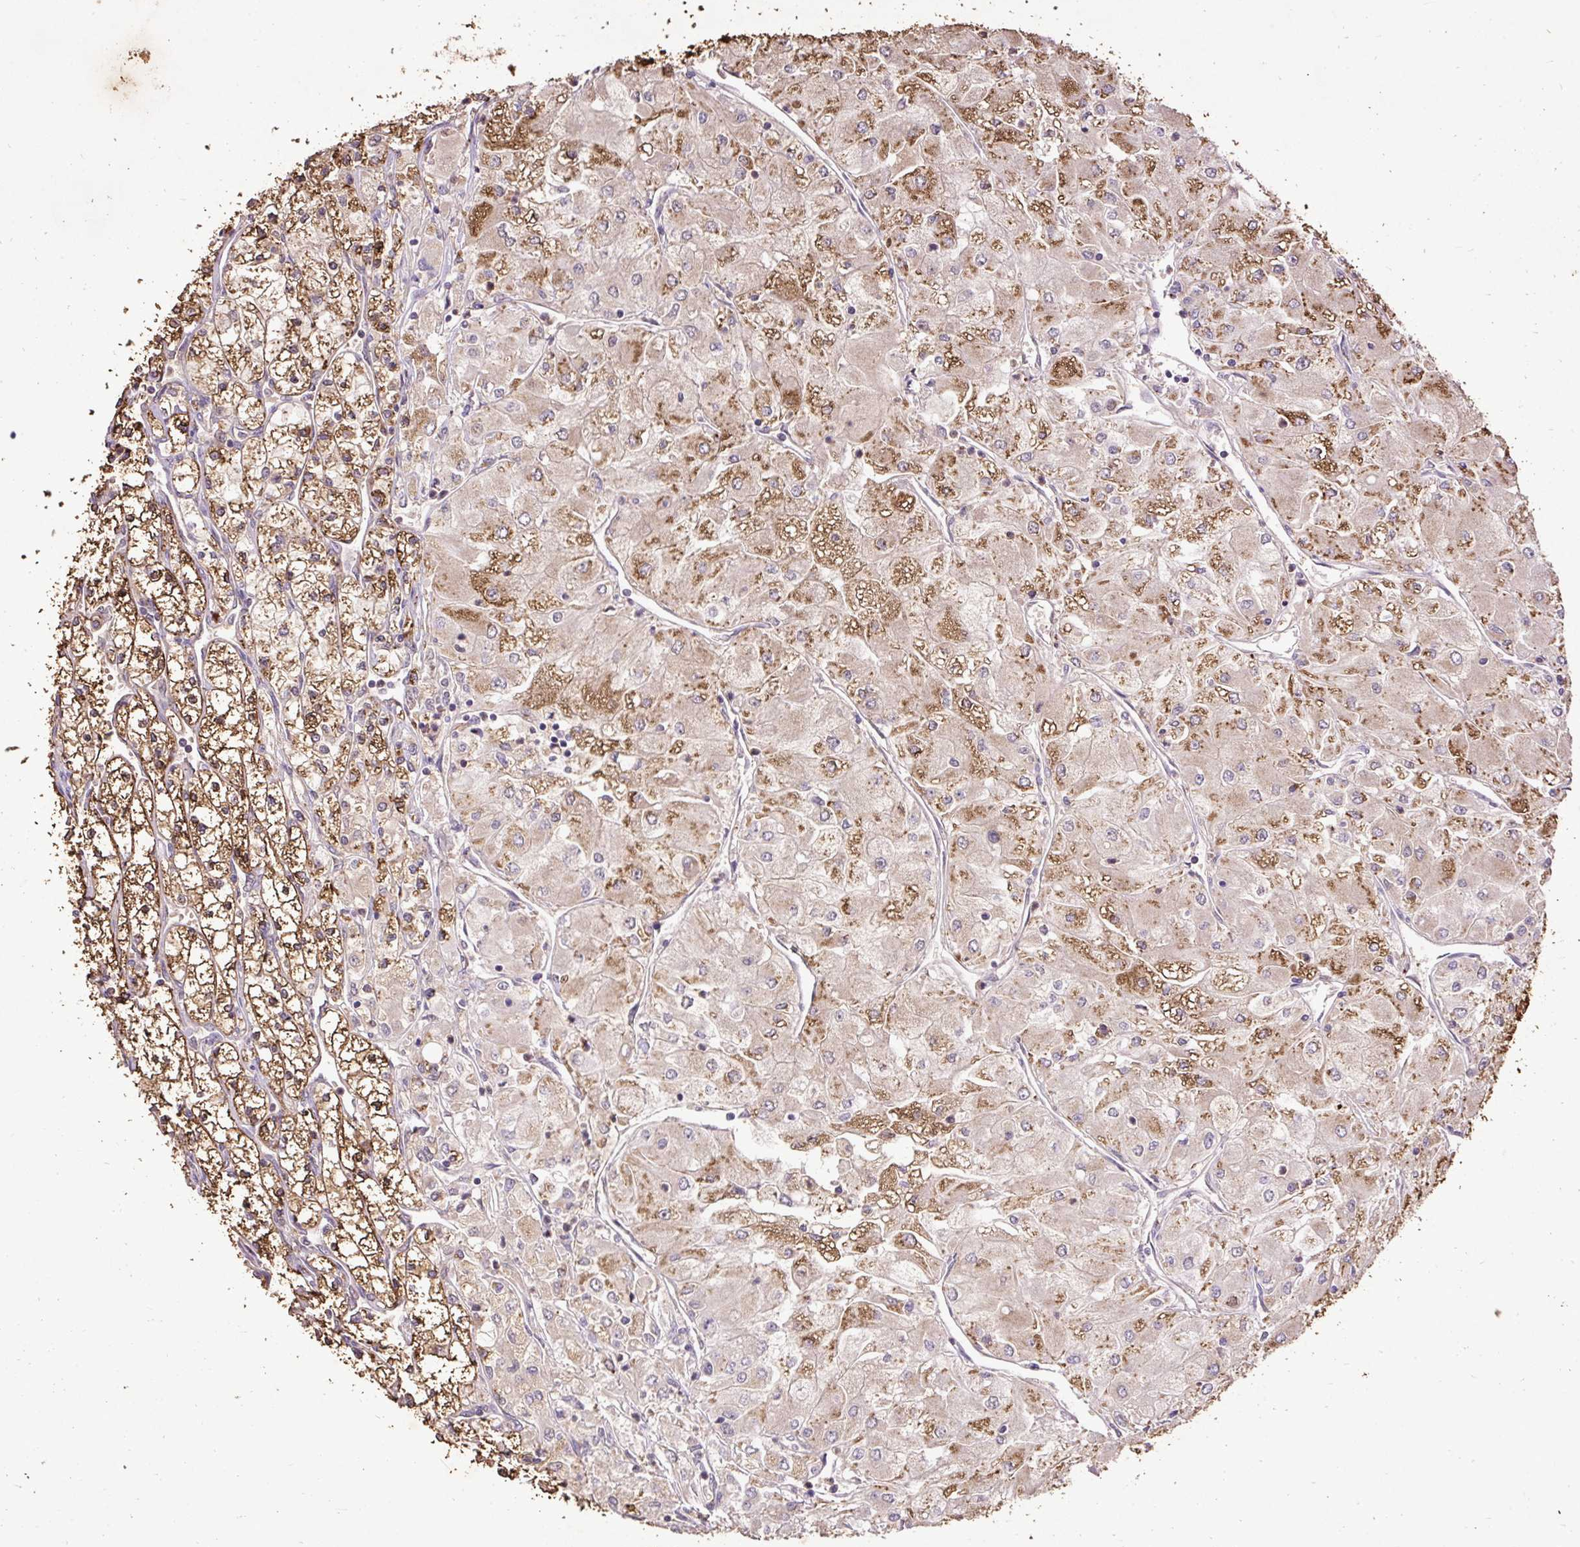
{"staining": {"intensity": "moderate", "quantity": "25%-75%", "location": "cytoplasmic/membranous"}, "tissue": "renal cancer", "cell_type": "Tumor cells", "image_type": "cancer", "snomed": [{"axis": "morphology", "description": "Adenocarcinoma, NOS"}, {"axis": "topography", "description": "Kidney"}], "caption": "Renal cancer (adenocarcinoma) tissue reveals moderate cytoplasmic/membranous expression in approximately 25%-75% of tumor cells", "gene": "LRTM2", "patient": {"sex": "male", "age": 80}}